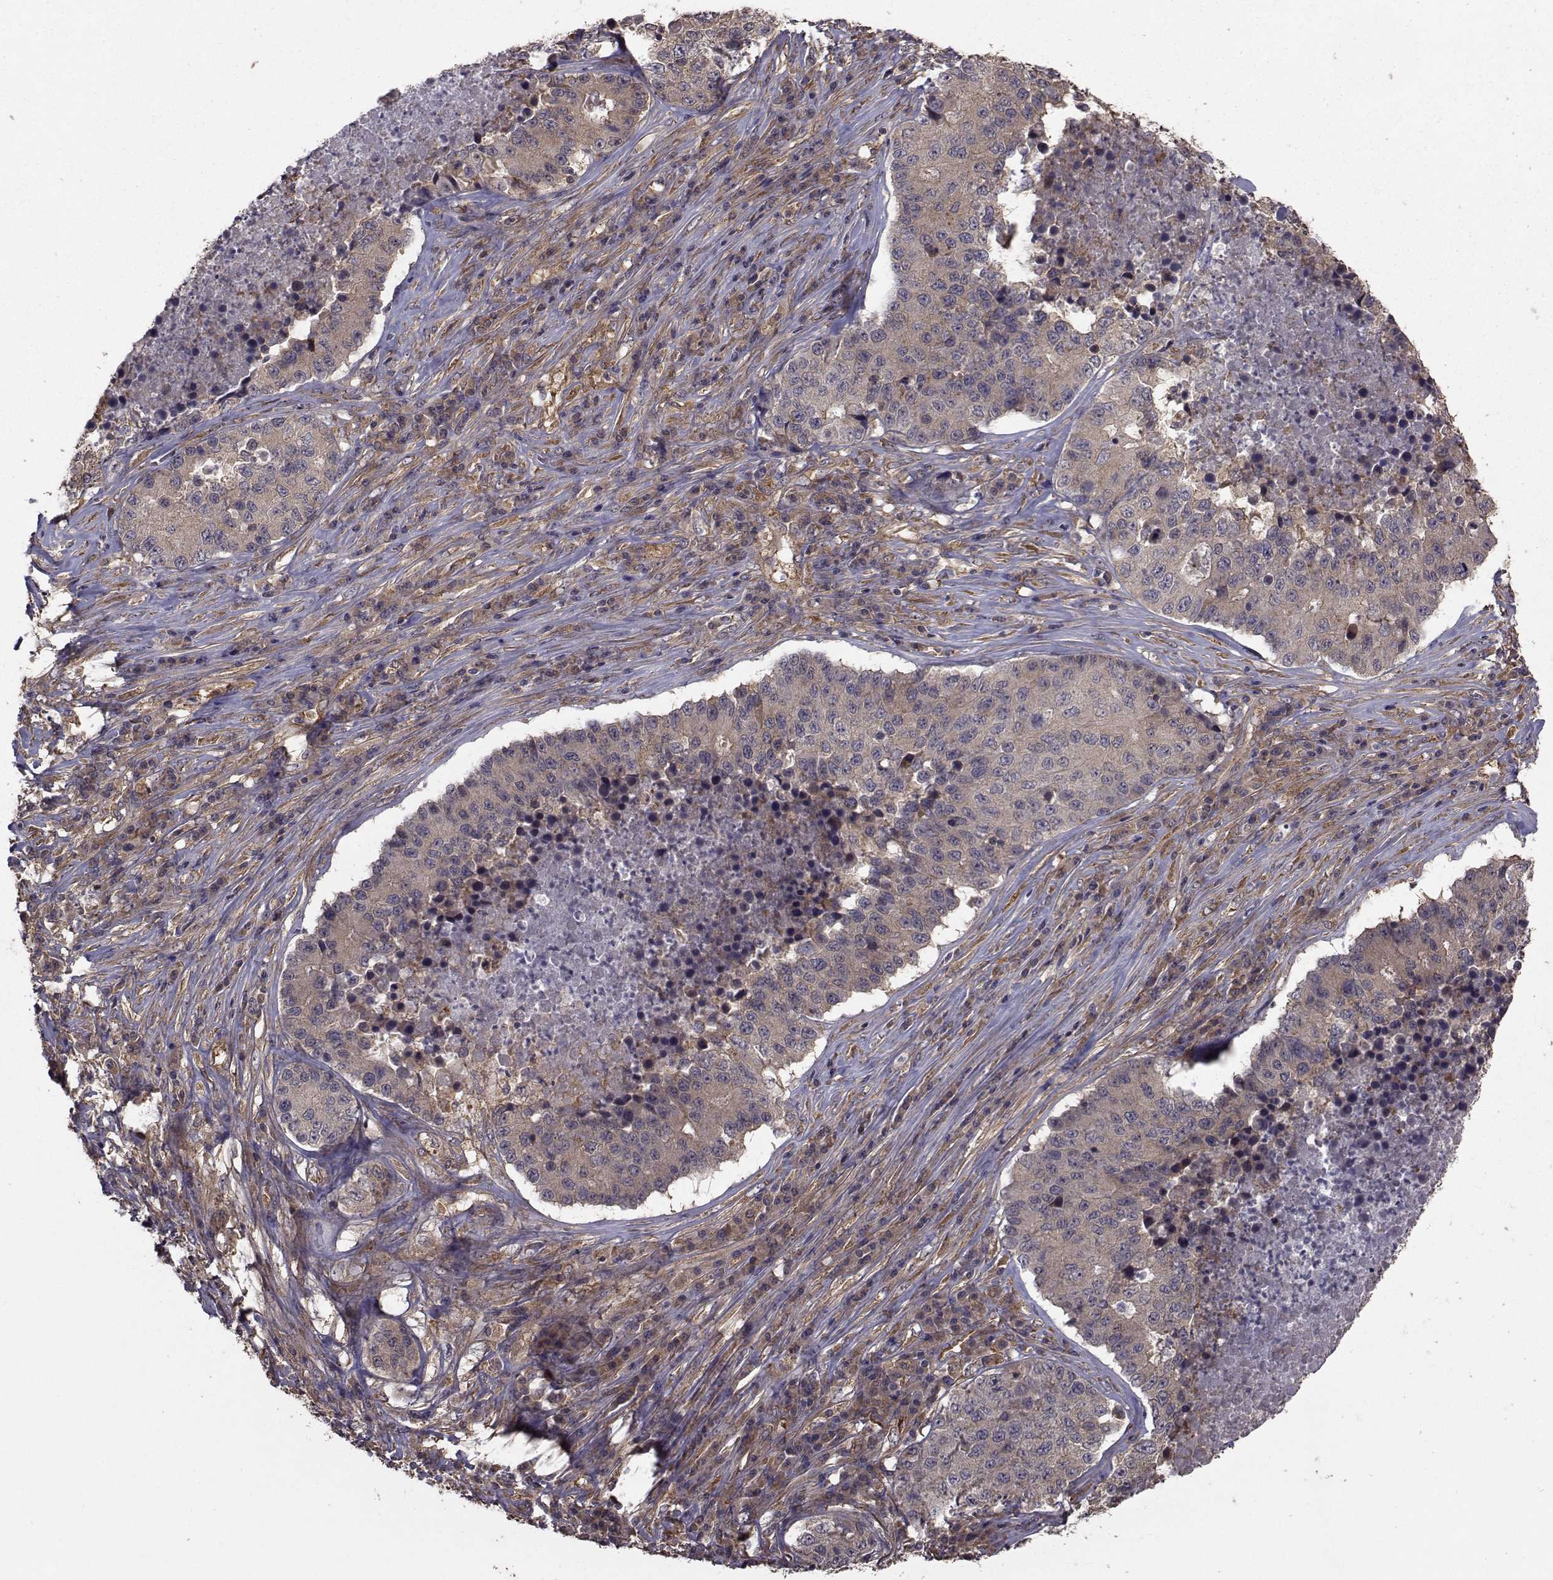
{"staining": {"intensity": "weak", "quantity": ">75%", "location": "cytoplasmic/membranous"}, "tissue": "stomach cancer", "cell_type": "Tumor cells", "image_type": "cancer", "snomed": [{"axis": "morphology", "description": "Adenocarcinoma, NOS"}, {"axis": "topography", "description": "Stomach"}], "caption": "Human stomach adenocarcinoma stained with a brown dye displays weak cytoplasmic/membranous positive positivity in approximately >75% of tumor cells.", "gene": "TRIP10", "patient": {"sex": "male", "age": 71}}